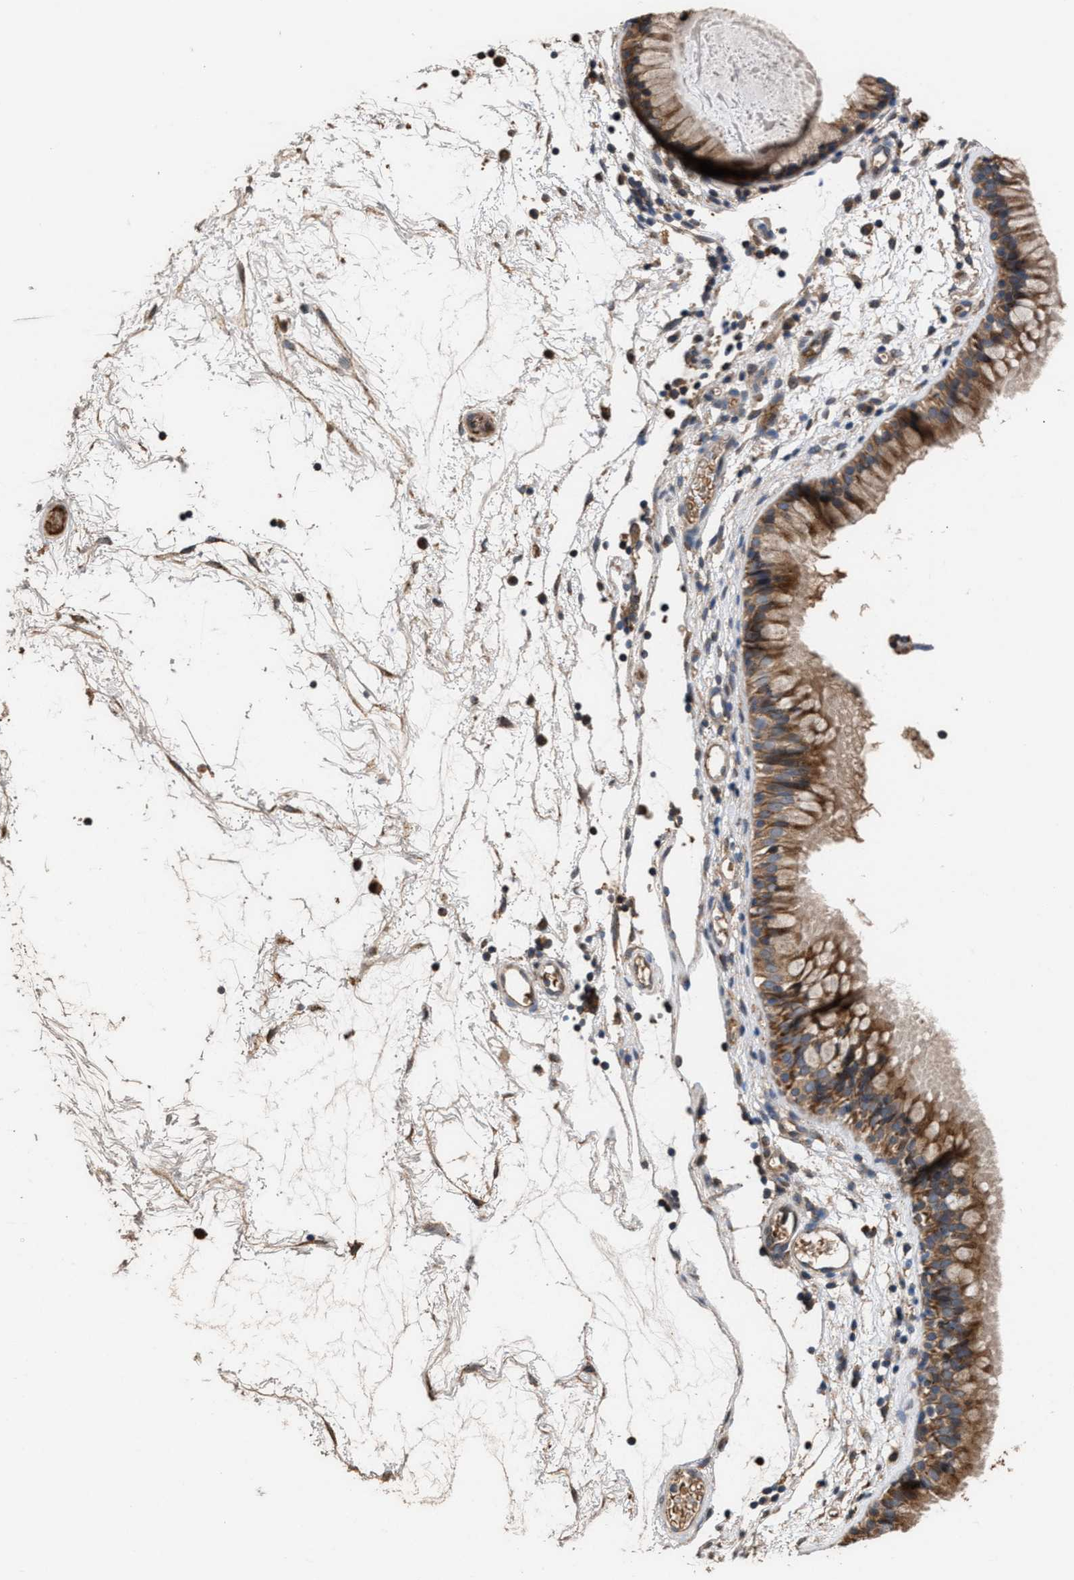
{"staining": {"intensity": "moderate", "quantity": ">75%", "location": "cytoplasmic/membranous"}, "tissue": "nasopharynx", "cell_type": "Respiratory epithelial cells", "image_type": "normal", "snomed": [{"axis": "morphology", "description": "Normal tissue, NOS"}, {"axis": "morphology", "description": "Inflammation, NOS"}, {"axis": "topography", "description": "Nasopharynx"}], "caption": "This image demonstrates benign nasopharynx stained with IHC to label a protein in brown. The cytoplasmic/membranous of respiratory epithelial cells show moderate positivity for the protein. Nuclei are counter-stained blue.", "gene": "ELMO3", "patient": {"sex": "male", "age": 48}}